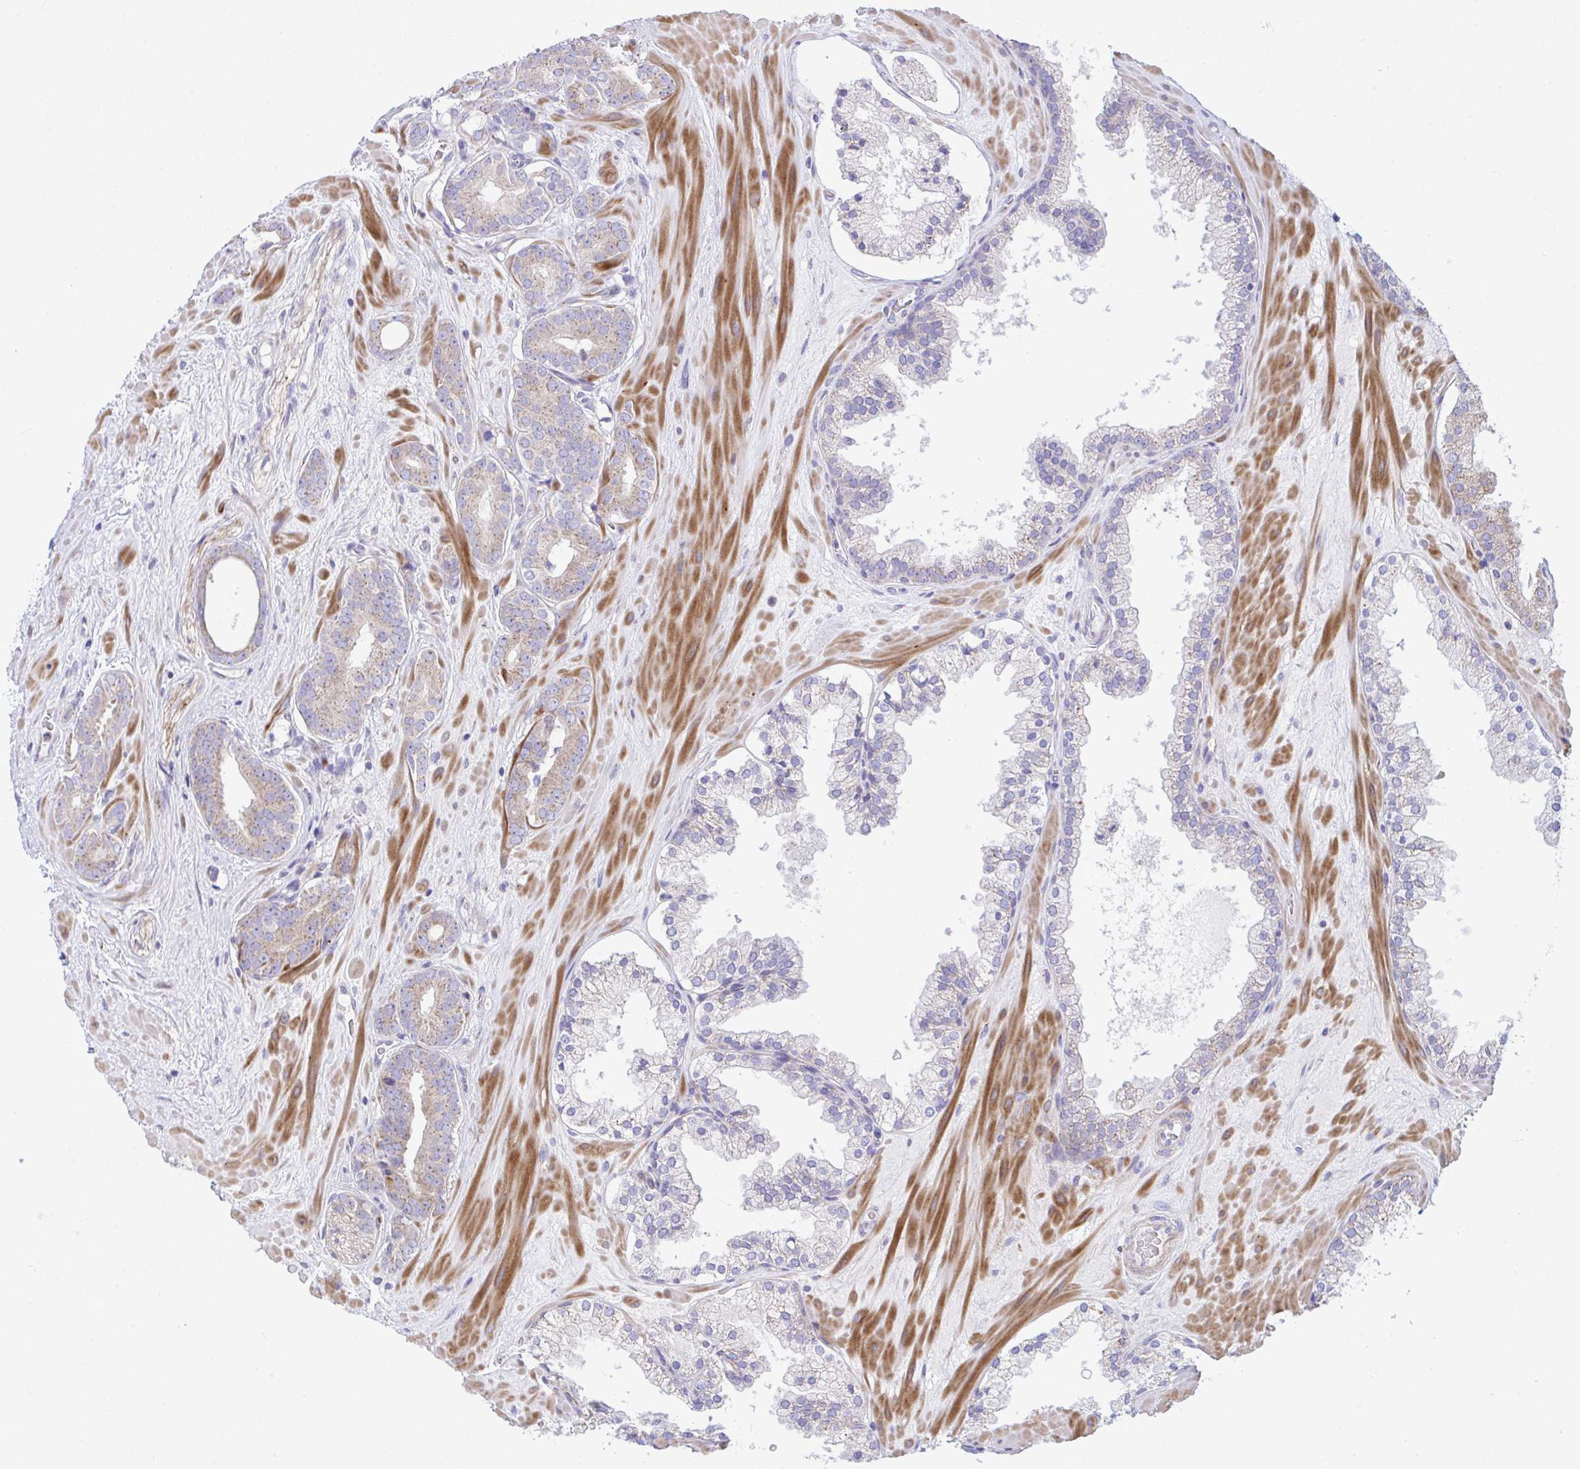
{"staining": {"intensity": "weak", "quantity": "<25%", "location": "cytoplasmic/membranous"}, "tissue": "prostate cancer", "cell_type": "Tumor cells", "image_type": "cancer", "snomed": [{"axis": "morphology", "description": "Adenocarcinoma, High grade"}, {"axis": "topography", "description": "Prostate"}], "caption": "Immunohistochemical staining of prostate high-grade adenocarcinoma displays no significant staining in tumor cells.", "gene": "MRPS16", "patient": {"sex": "male", "age": 66}}